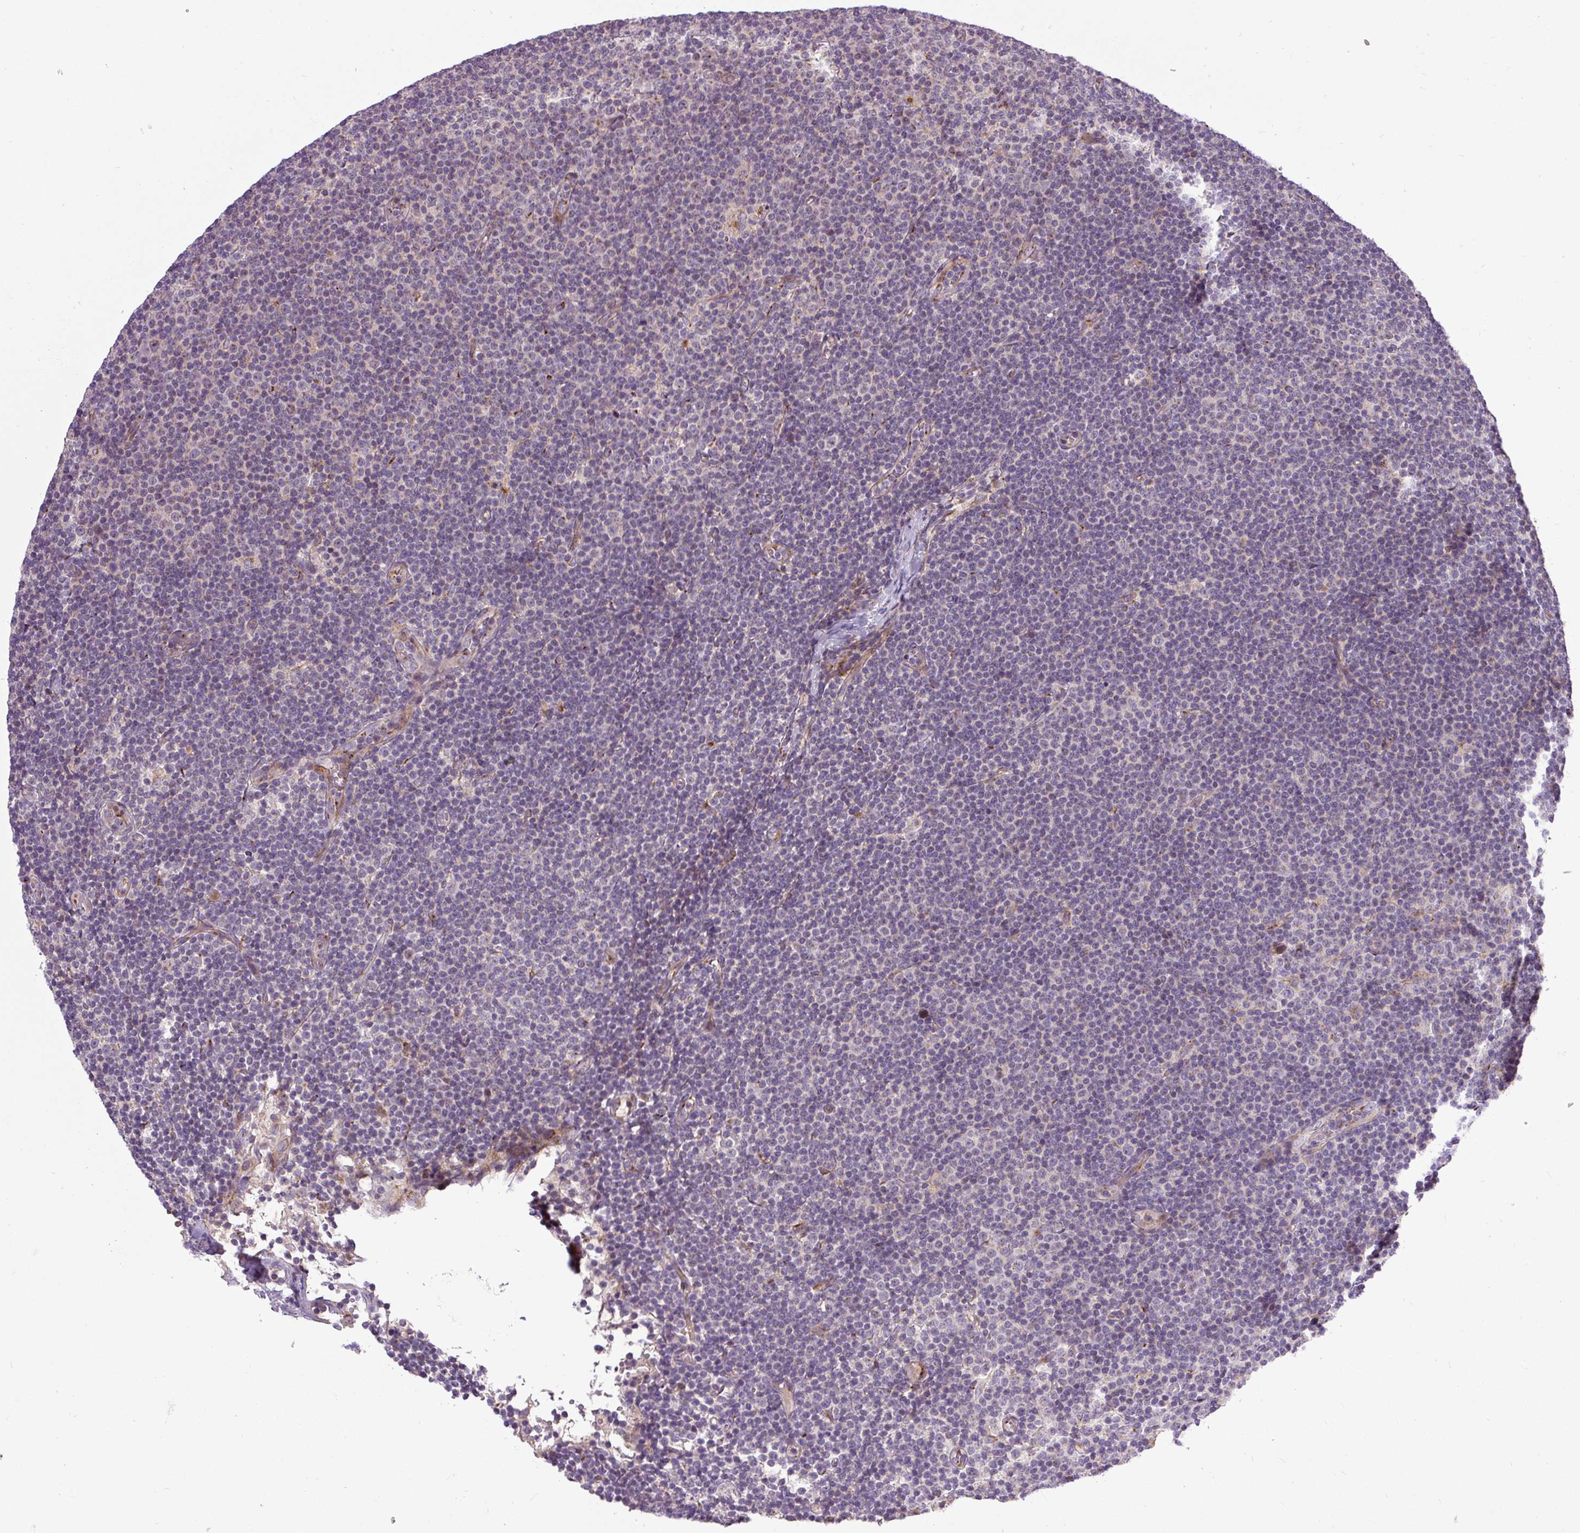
{"staining": {"intensity": "negative", "quantity": "none", "location": "none"}, "tissue": "lymphoma", "cell_type": "Tumor cells", "image_type": "cancer", "snomed": [{"axis": "morphology", "description": "Malignant lymphoma, non-Hodgkin's type, Low grade"}, {"axis": "topography", "description": "Lymph node"}], "caption": "IHC of human malignant lymphoma, non-Hodgkin's type (low-grade) reveals no staining in tumor cells.", "gene": "MSMP", "patient": {"sex": "male", "age": 48}}